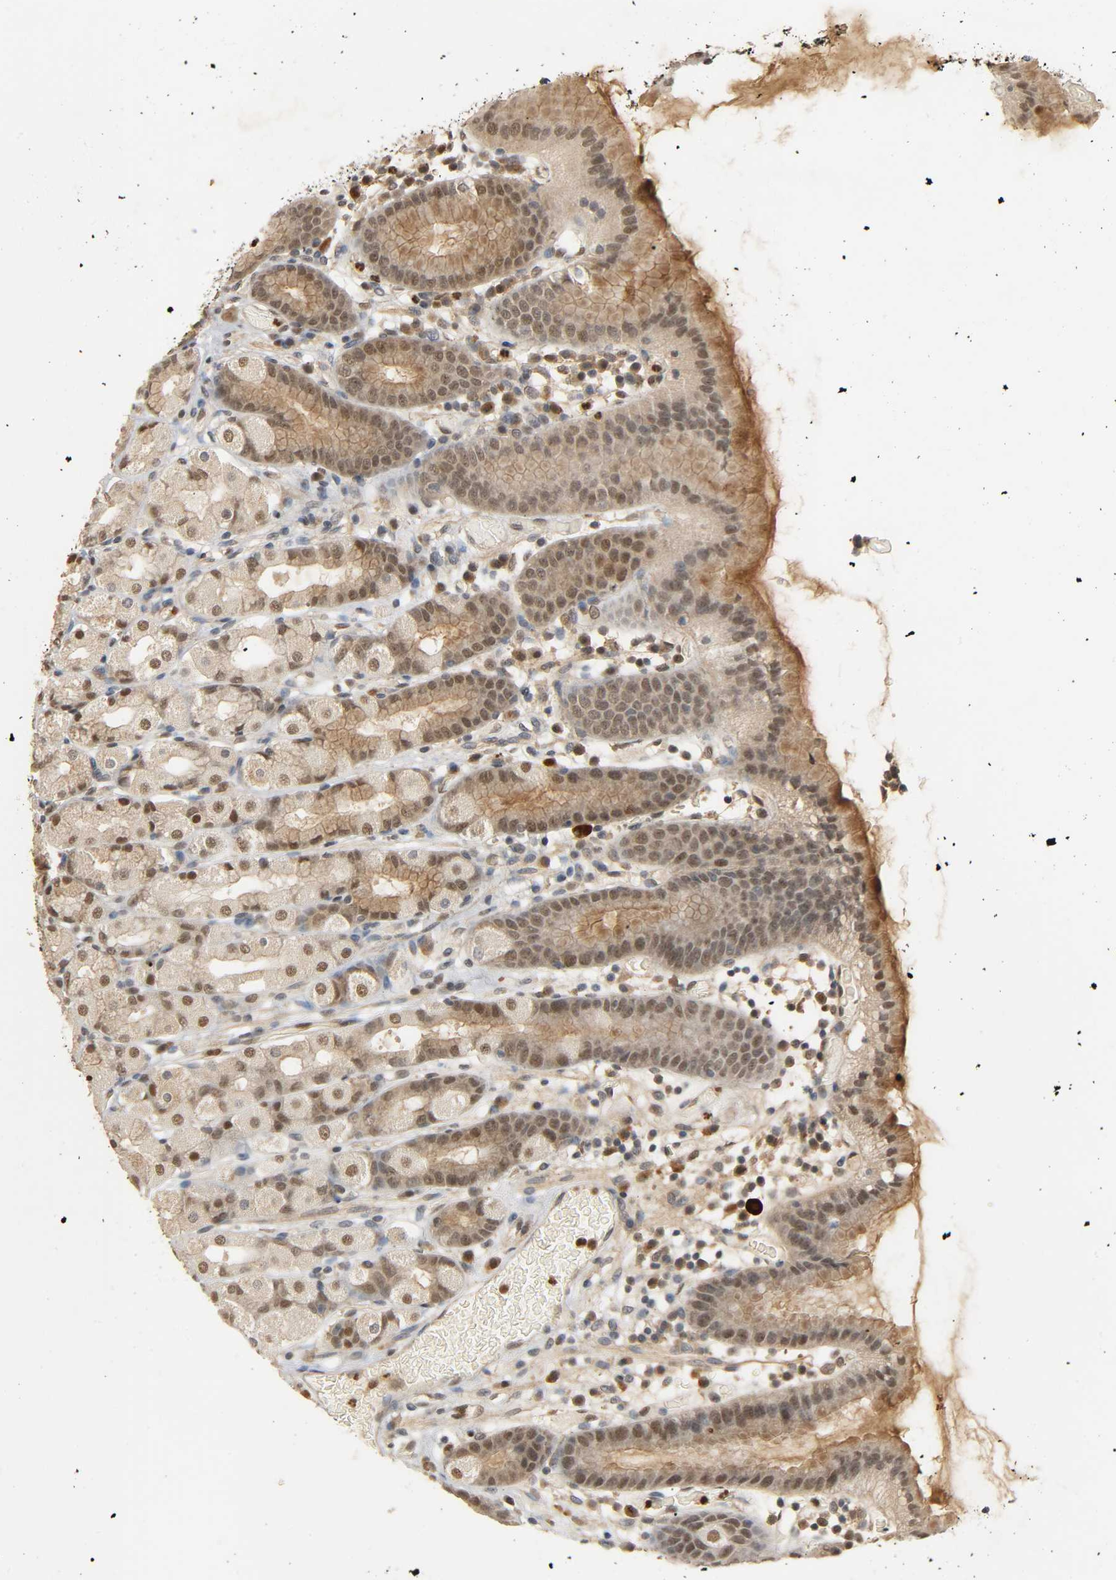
{"staining": {"intensity": "moderate", "quantity": ">75%", "location": "cytoplasmic/membranous,nuclear"}, "tissue": "stomach", "cell_type": "Glandular cells", "image_type": "normal", "snomed": [{"axis": "morphology", "description": "Normal tissue, NOS"}, {"axis": "topography", "description": "Stomach, upper"}], "caption": "IHC micrograph of benign human stomach stained for a protein (brown), which displays medium levels of moderate cytoplasmic/membranous,nuclear expression in approximately >75% of glandular cells.", "gene": "ZFPM2", "patient": {"sex": "male", "age": 68}}